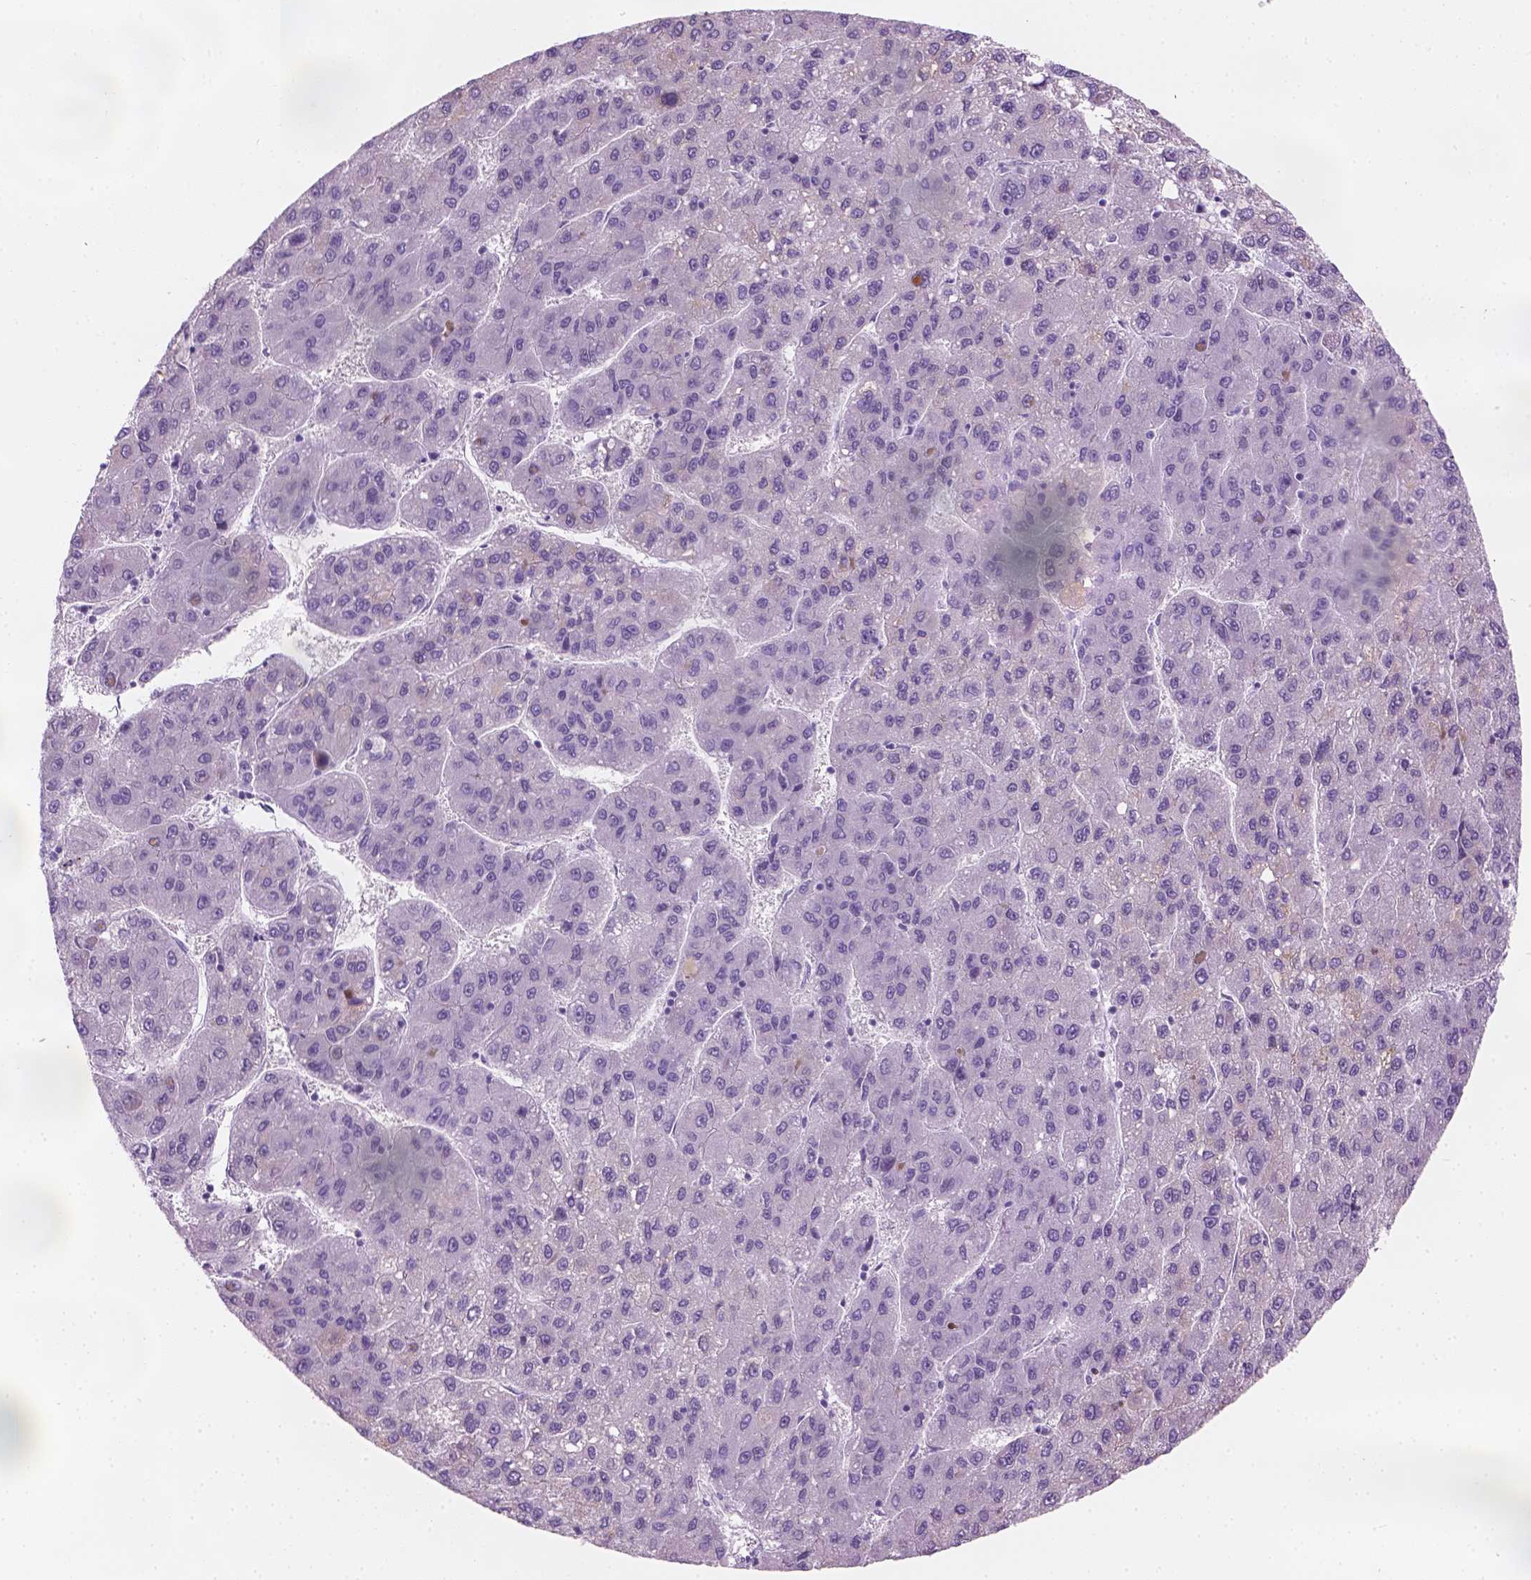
{"staining": {"intensity": "negative", "quantity": "none", "location": "none"}, "tissue": "liver cancer", "cell_type": "Tumor cells", "image_type": "cancer", "snomed": [{"axis": "morphology", "description": "Carcinoma, Hepatocellular, NOS"}, {"axis": "topography", "description": "Liver"}], "caption": "IHC of human liver cancer reveals no expression in tumor cells. Brightfield microscopy of IHC stained with DAB (brown) and hematoxylin (blue), captured at high magnification.", "gene": "TTC29", "patient": {"sex": "female", "age": 82}}